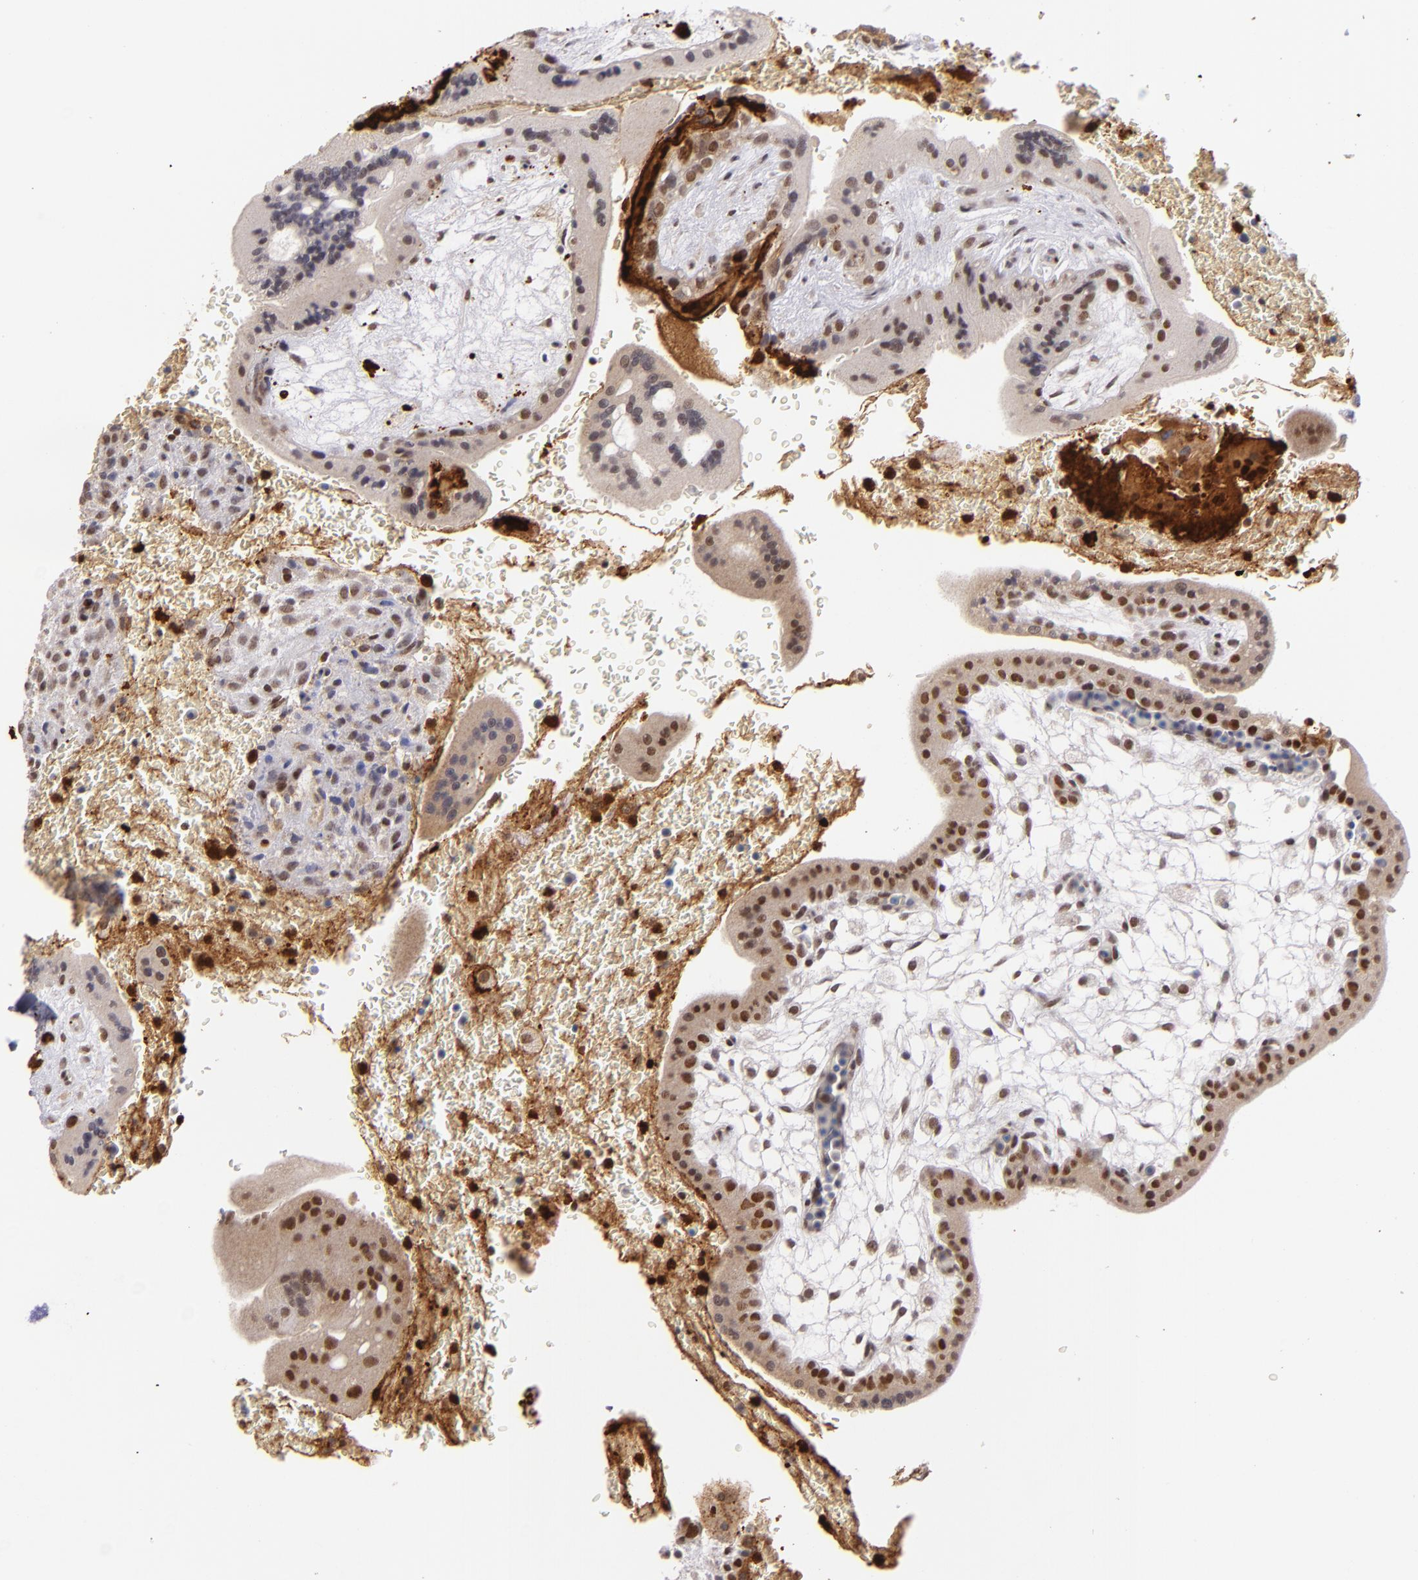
{"staining": {"intensity": "weak", "quantity": "25%-75%", "location": "nuclear"}, "tissue": "placenta", "cell_type": "Decidual cells", "image_type": "normal", "snomed": [{"axis": "morphology", "description": "Normal tissue, NOS"}, {"axis": "topography", "description": "Placenta"}], "caption": "The photomicrograph displays immunohistochemical staining of normal placenta. There is weak nuclear positivity is seen in approximately 25%-75% of decidual cells.", "gene": "RXRG", "patient": {"sex": "female", "age": 35}}